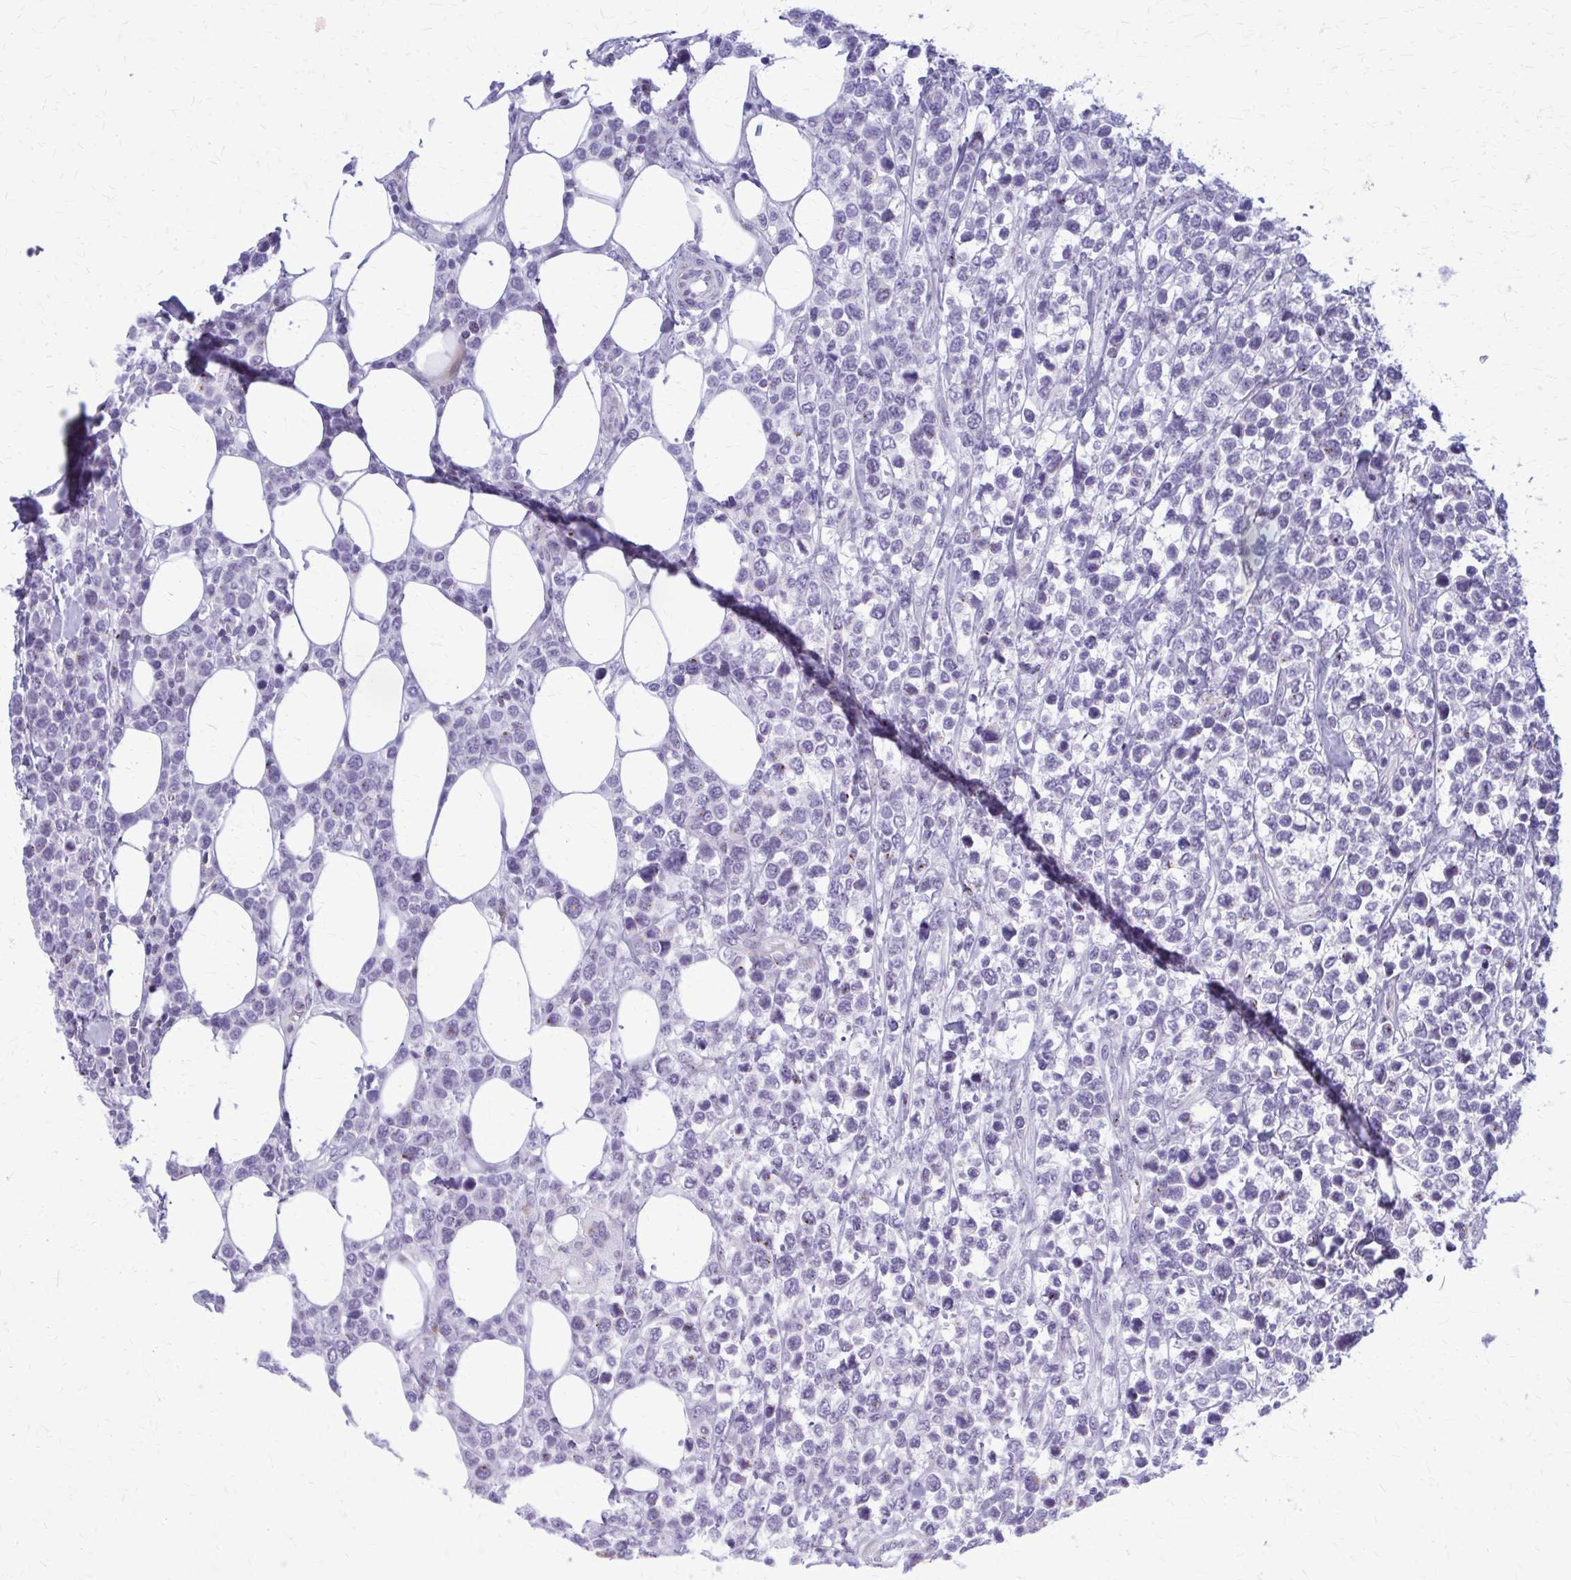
{"staining": {"intensity": "negative", "quantity": "none", "location": "none"}, "tissue": "lymphoma", "cell_type": "Tumor cells", "image_type": "cancer", "snomed": [{"axis": "morphology", "description": "Malignant lymphoma, non-Hodgkin's type, High grade"}, {"axis": "topography", "description": "Soft tissue"}], "caption": "Immunohistochemical staining of human high-grade malignant lymphoma, non-Hodgkin's type shows no significant staining in tumor cells.", "gene": "PEDS1", "patient": {"sex": "female", "age": 56}}